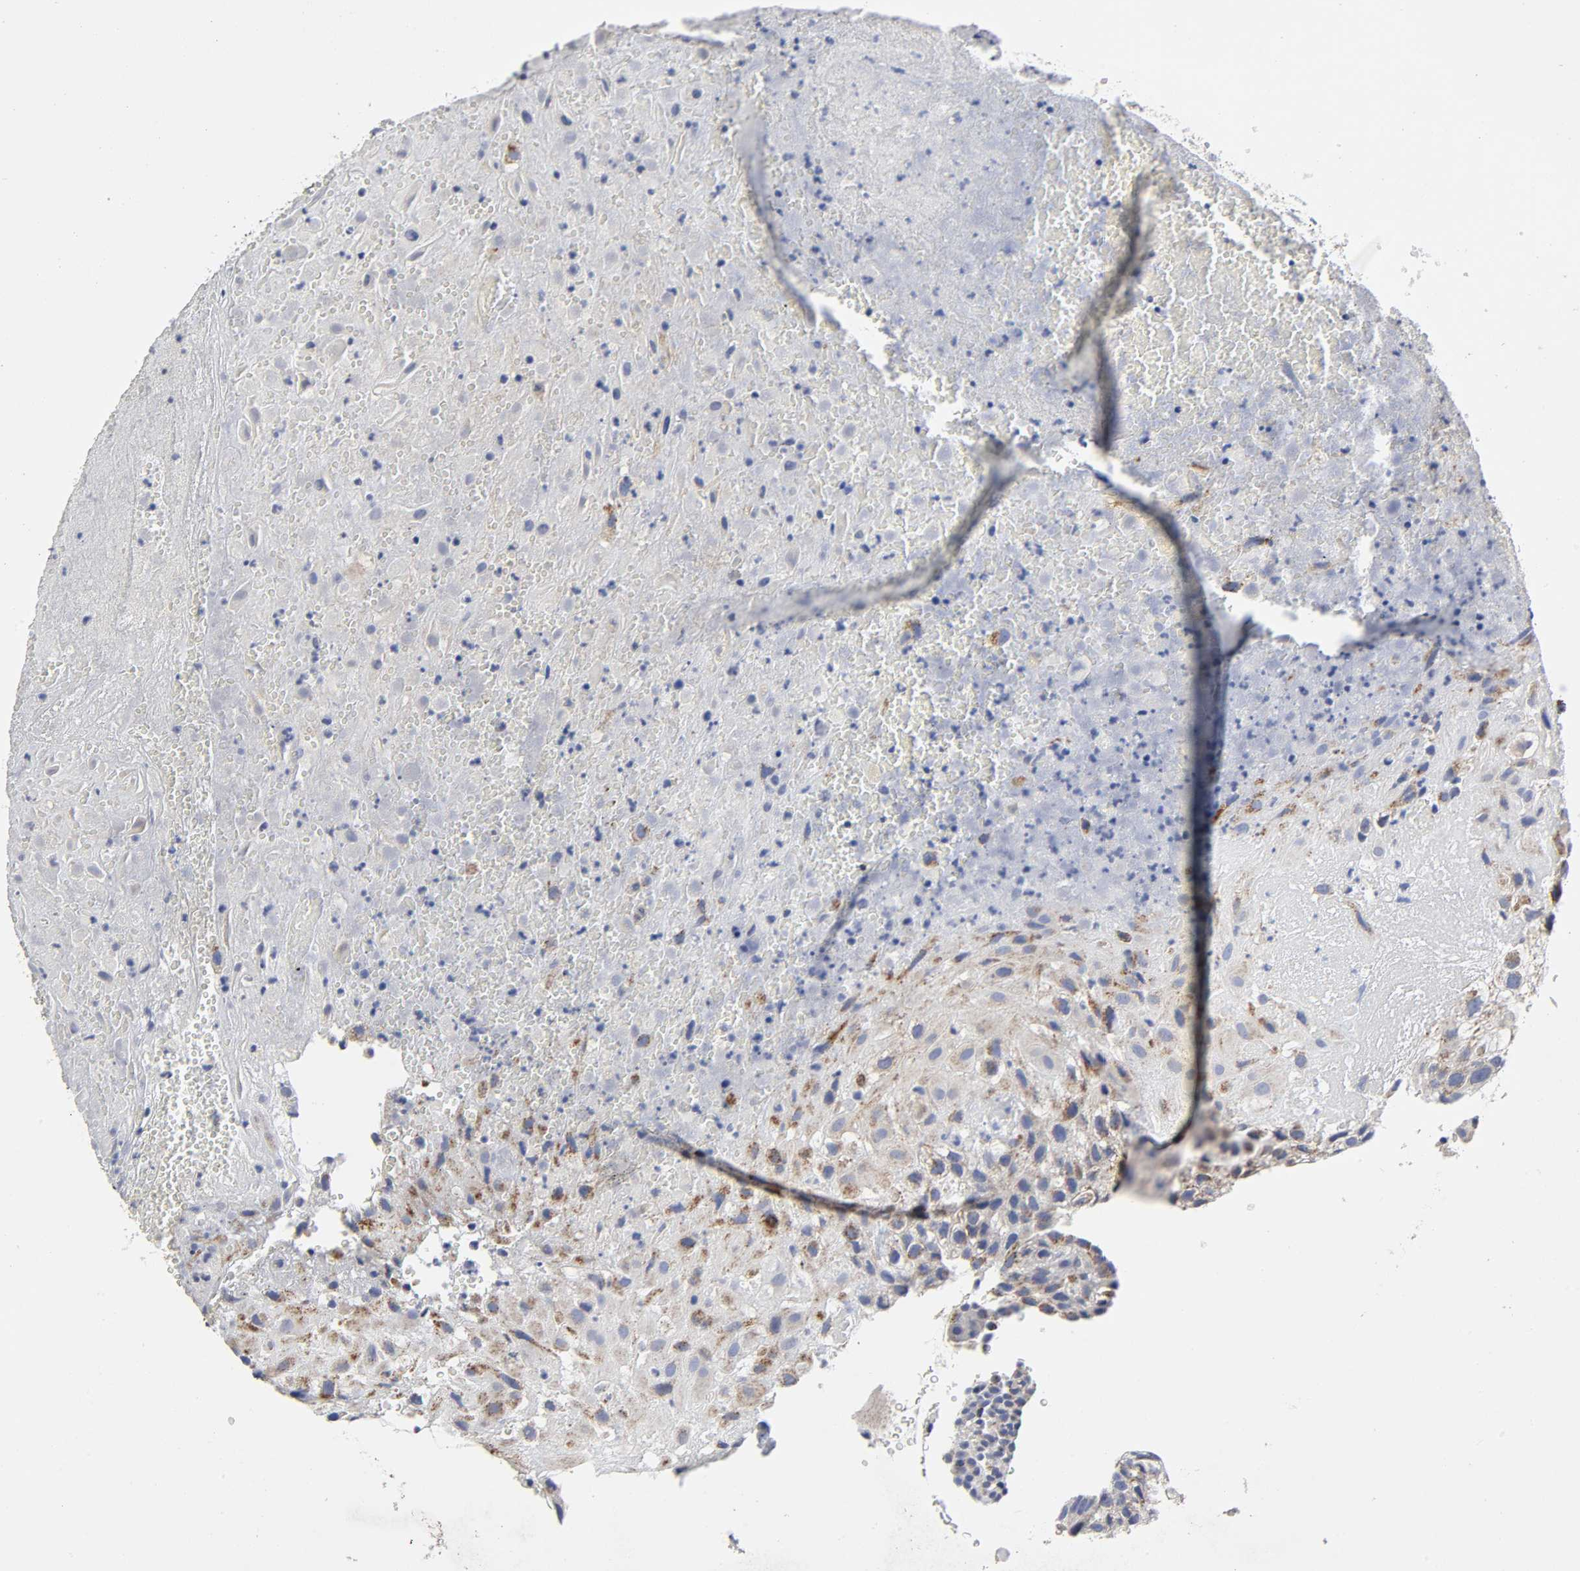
{"staining": {"intensity": "weak", "quantity": "<25%", "location": "cytoplasmic/membranous"}, "tissue": "placenta", "cell_type": "Decidual cells", "image_type": "normal", "snomed": [{"axis": "morphology", "description": "Normal tissue, NOS"}, {"axis": "topography", "description": "Placenta"}], "caption": "High power microscopy micrograph of an IHC image of benign placenta, revealing no significant staining in decidual cells.", "gene": "AOPEP", "patient": {"sex": "female", "age": 19}}